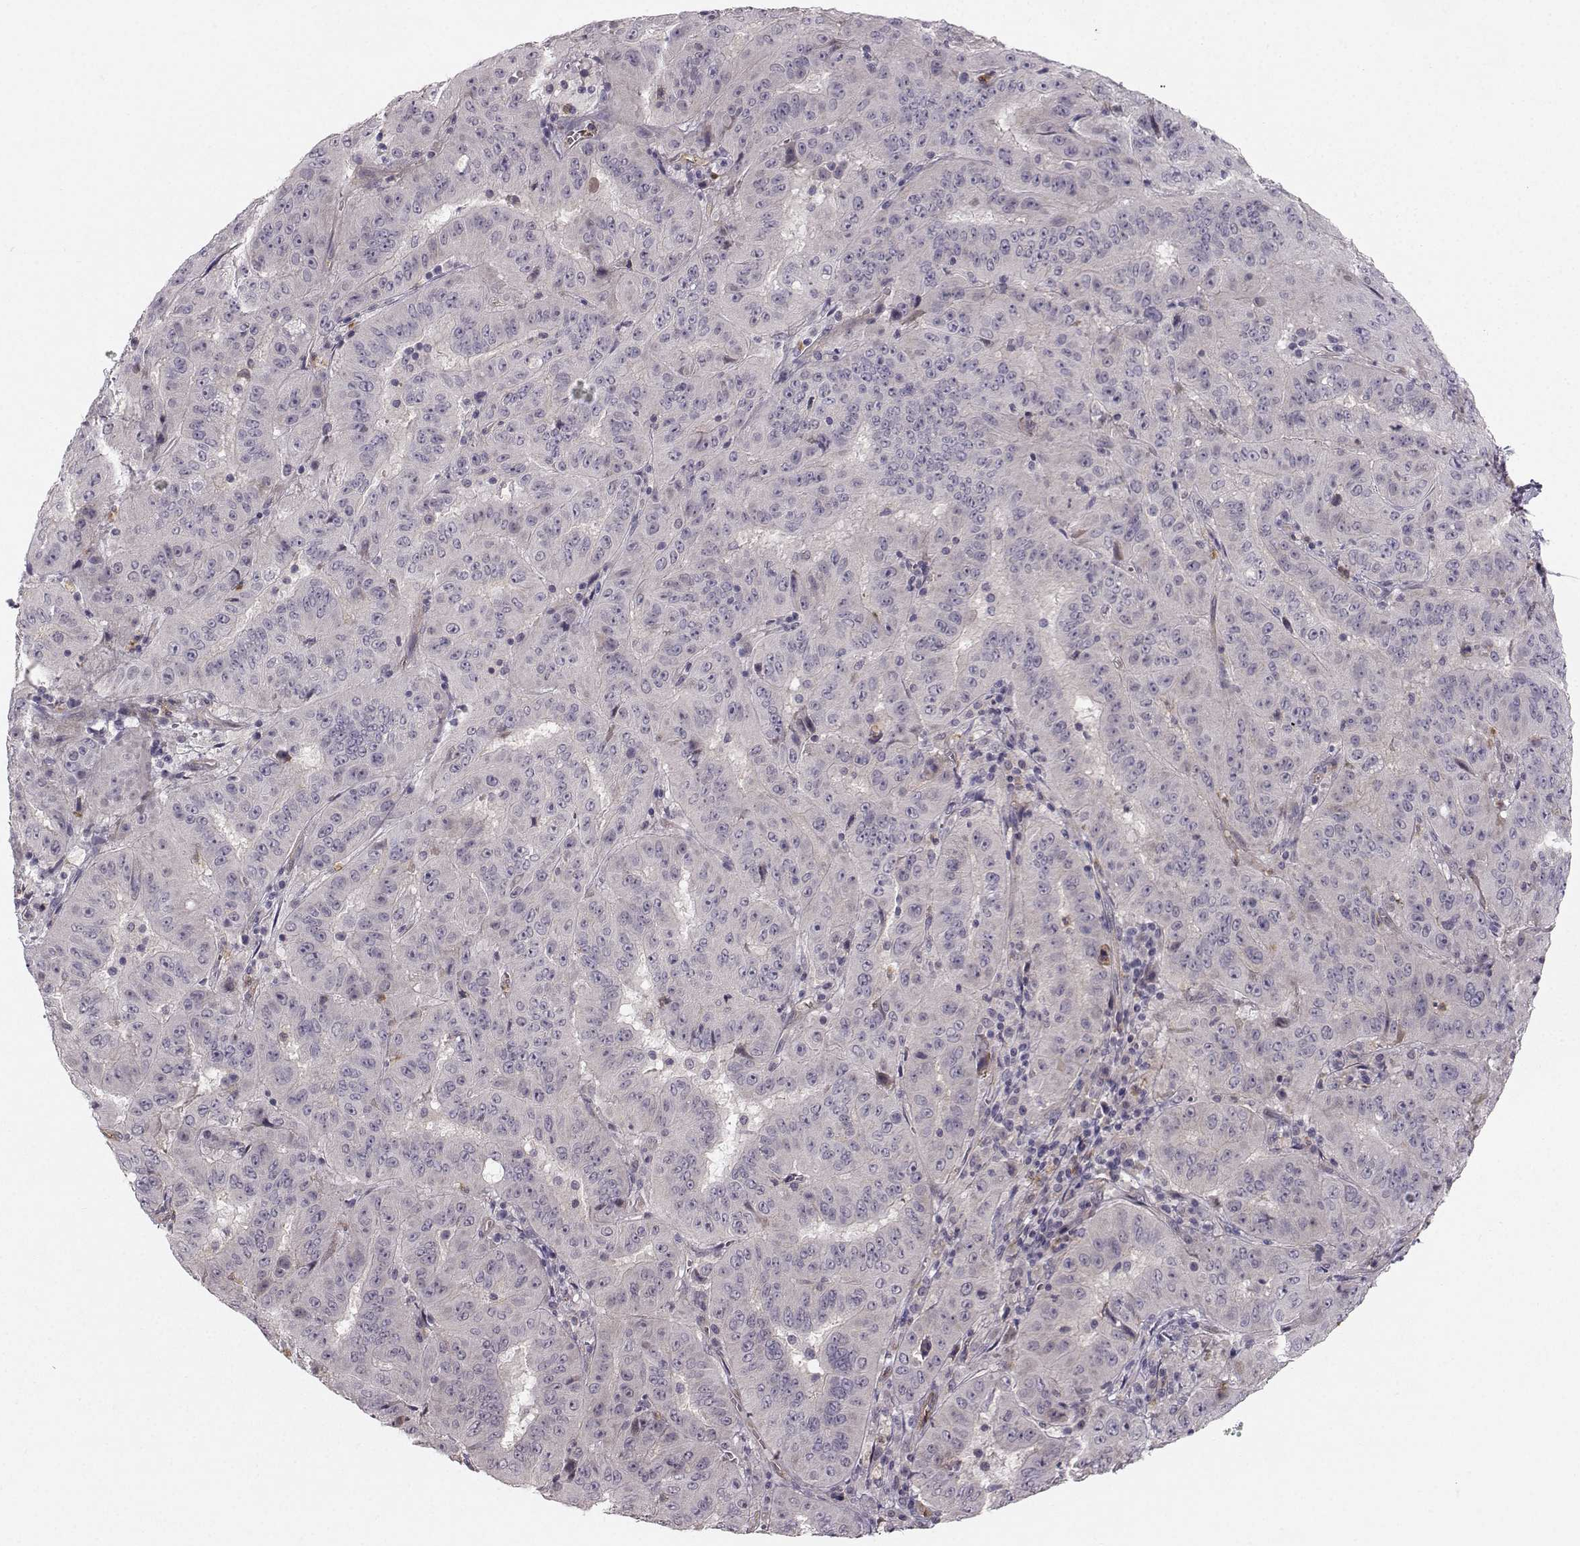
{"staining": {"intensity": "negative", "quantity": "none", "location": "none"}, "tissue": "pancreatic cancer", "cell_type": "Tumor cells", "image_type": "cancer", "snomed": [{"axis": "morphology", "description": "Adenocarcinoma, NOS"}, {"axis": "topography", "description": "Pancreas"}], "caption": "Tumor cells show no significant positivity in pancreatic cancer (adenocarcinoma).", "gene": "OPRD1", "patient": {"sex": "male", "age": 63}}